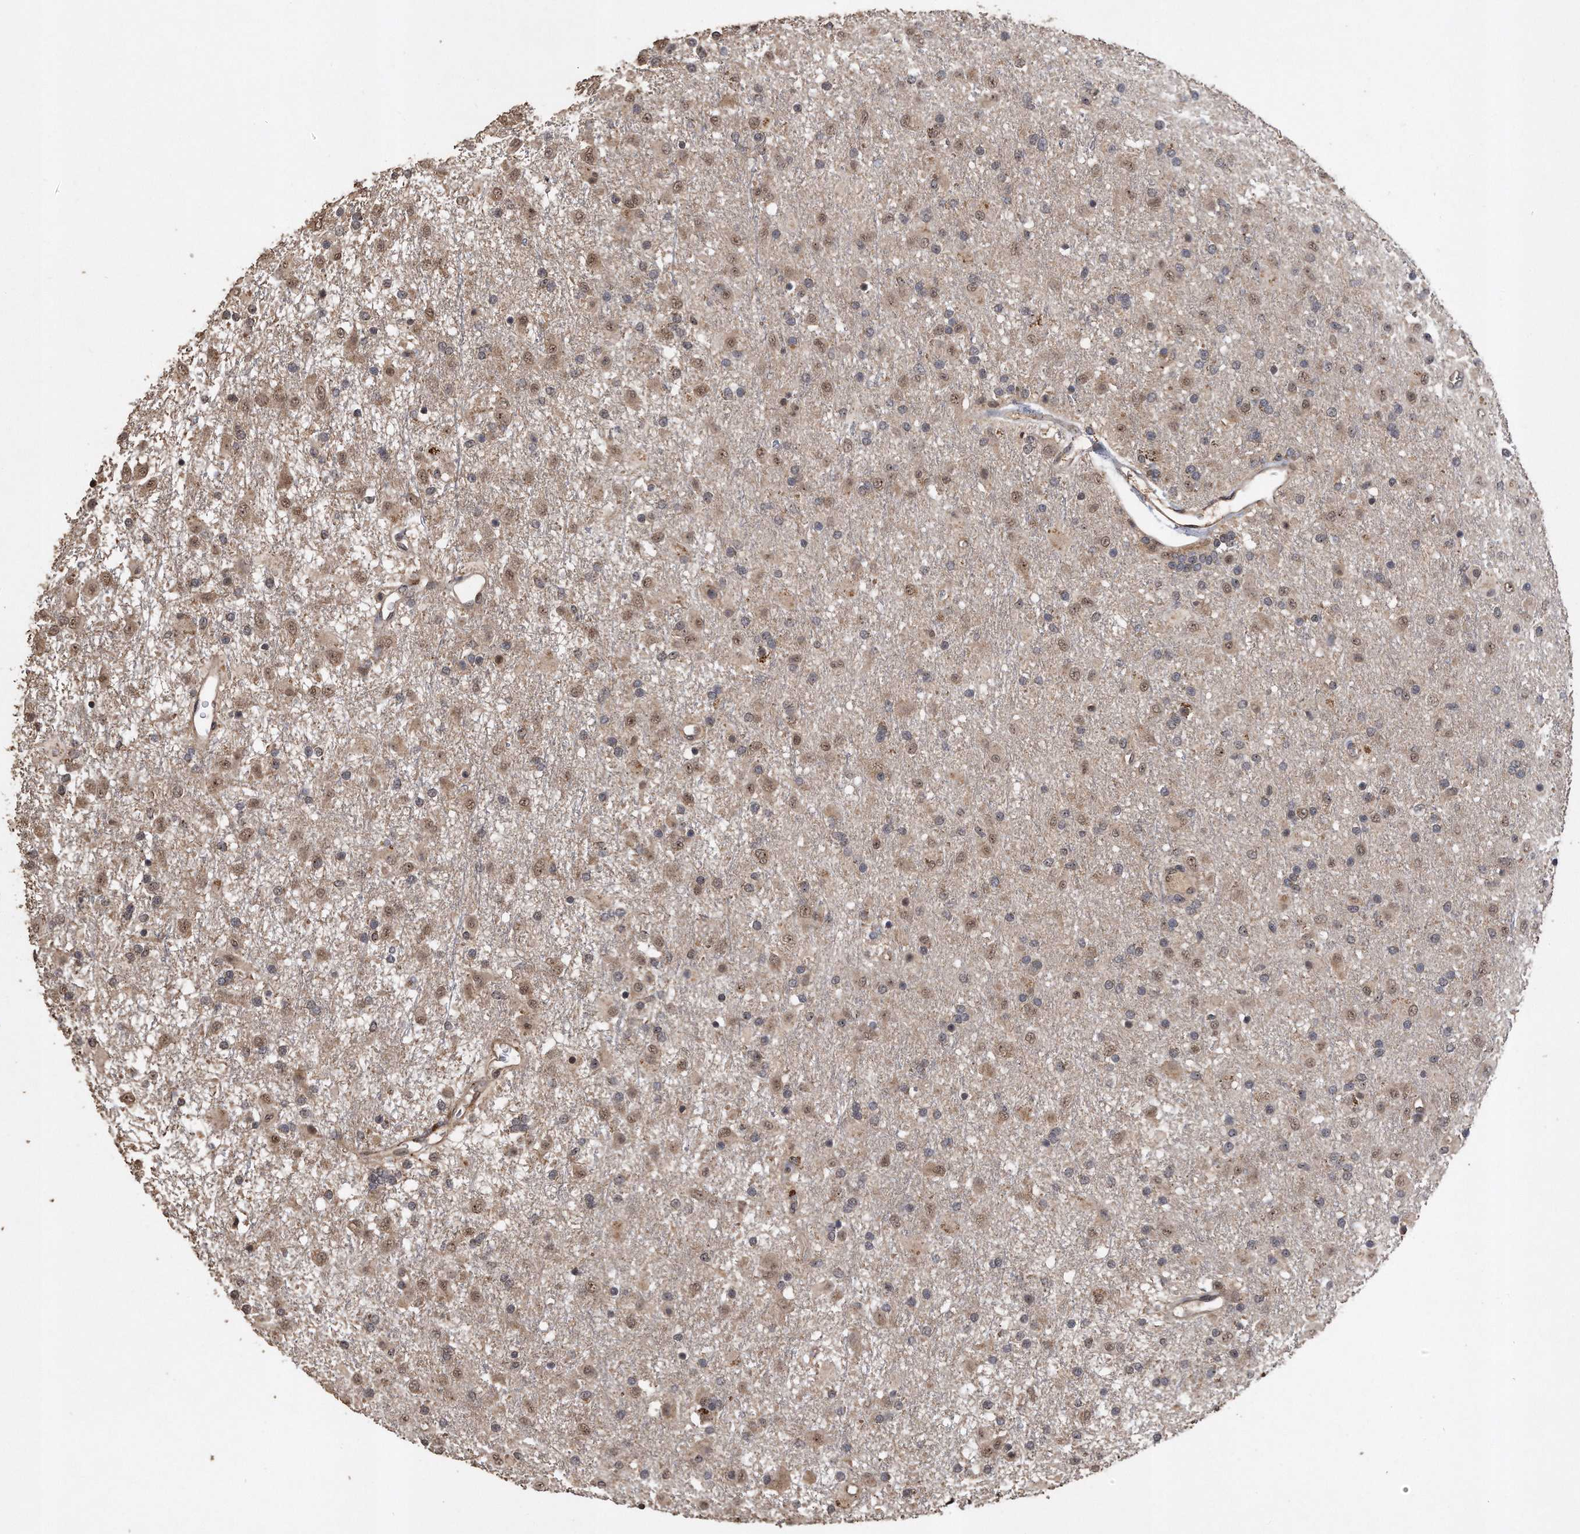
{"staining": {"intensity": "weak", "quantity": ">75%", "location": "cytoplasmic/membranous,nuclear"}, "tissue": "glioma", "cell_type": "Tumor cells", "image_type": "cancer", "snomed": [{"axis": "morphology", "description": "Glioma, malignant, Low grade"}, {"axis": "topography", "description": "Brain"}], "caption": "IHC image of malignant glioma (low-grade) stained for a protein (brown), which exhibits low levels of weak cytoplasmic/membranous and nuclear expression in approximately >75% of tumor cells.", "gene": "PELO", "patient": {"sex": "male", "age": 65}}